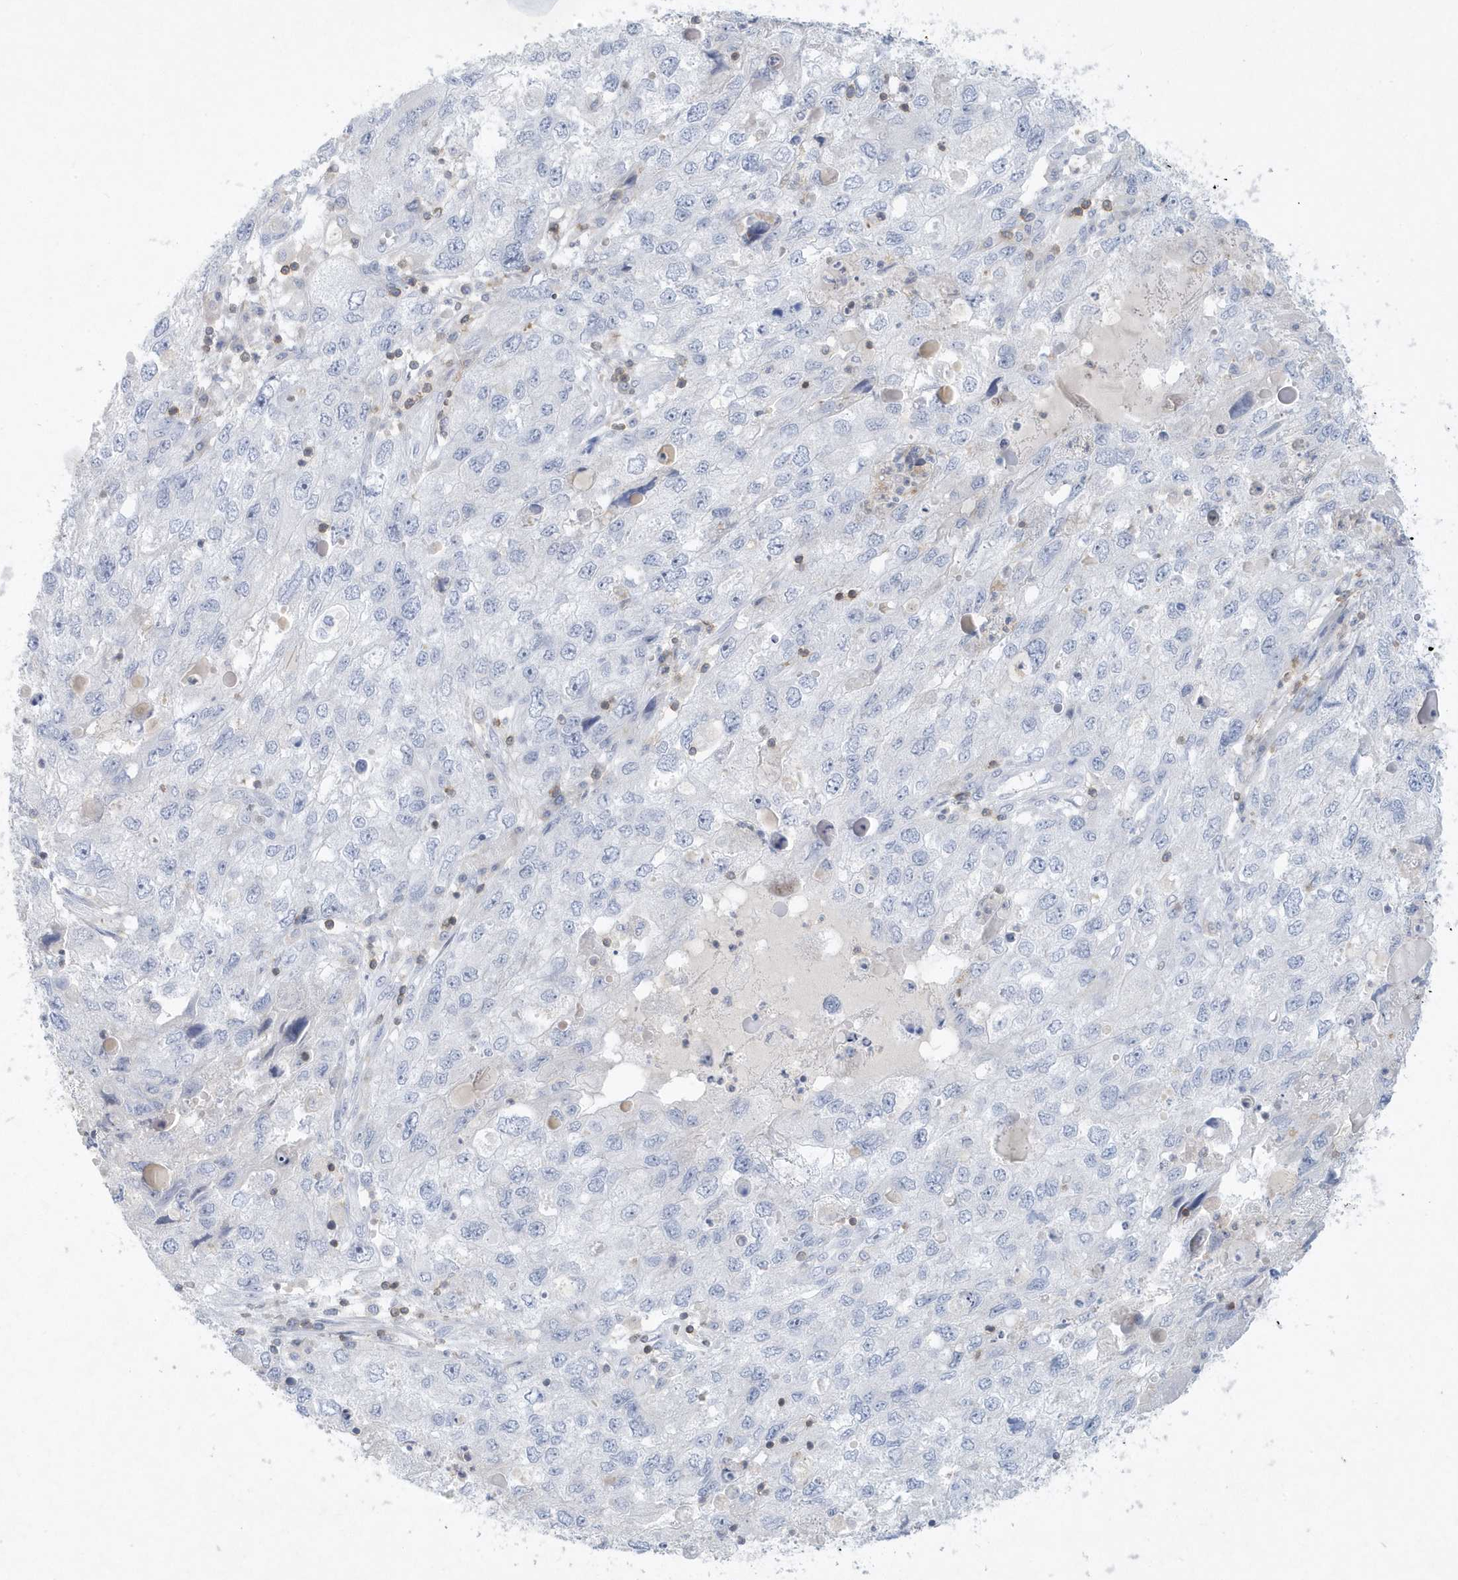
{"staining": {"intensity": "negative", "quantity": "none", "location": "none"}, "tissue": "endometrial cancer", "cell_type": "Tumor cells", "image_type": "cancer", "snomed": [{"axis": "morphology", "description": "Adenocarcinoma, NOS"}, {"axis": "topography", "description": "Endometrium"}], "caption": "Immunohistochemical staining of human adenocarcinoma (endometrial) shows no significant expression in tumor cells. (Stains: DAB IHC with hematoxylin counter stain, Microscopy: brightfield microscopy at high magnification).", "gene": "PSD4", "patient": {"sex": "female", "age": 49}}